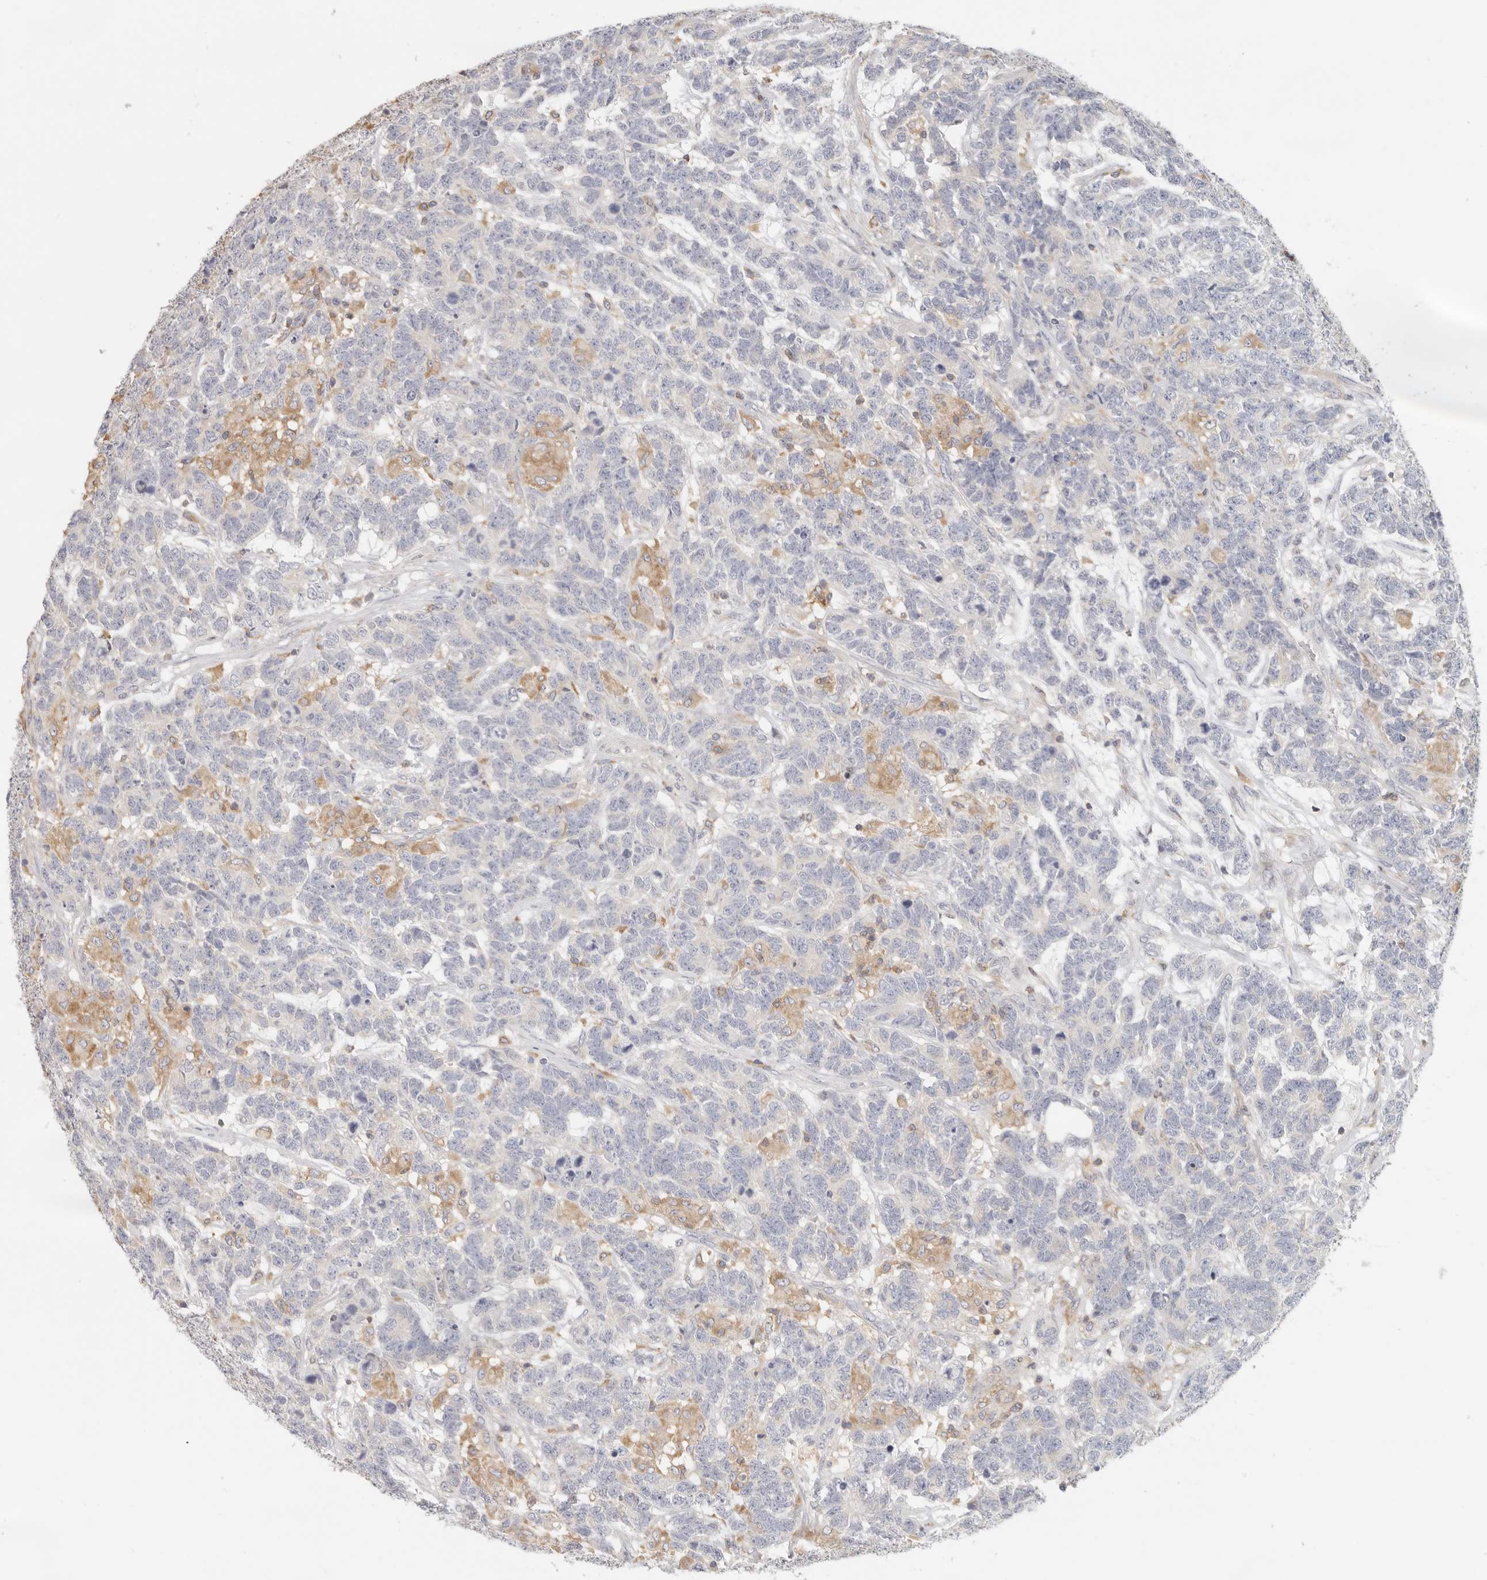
{"staining": {"intensity": "negative", "quantity": "none", "location": "none"}, "tissue": "testis cancer", "cell_type": "Tumor cells", "image_type": "cancer", "snomed": [{"axis": "morphology", "description": "Carcinoma, Embryonal, NOS"}, {"axis": "topography", "description": "Testis"}], "caption": "Immunohistochemical staining of human testis cancer demonstrates no significant positivity in tumor cells.", "gene": "ANXA9", "patient": {"sex": "male", "age": 26}}